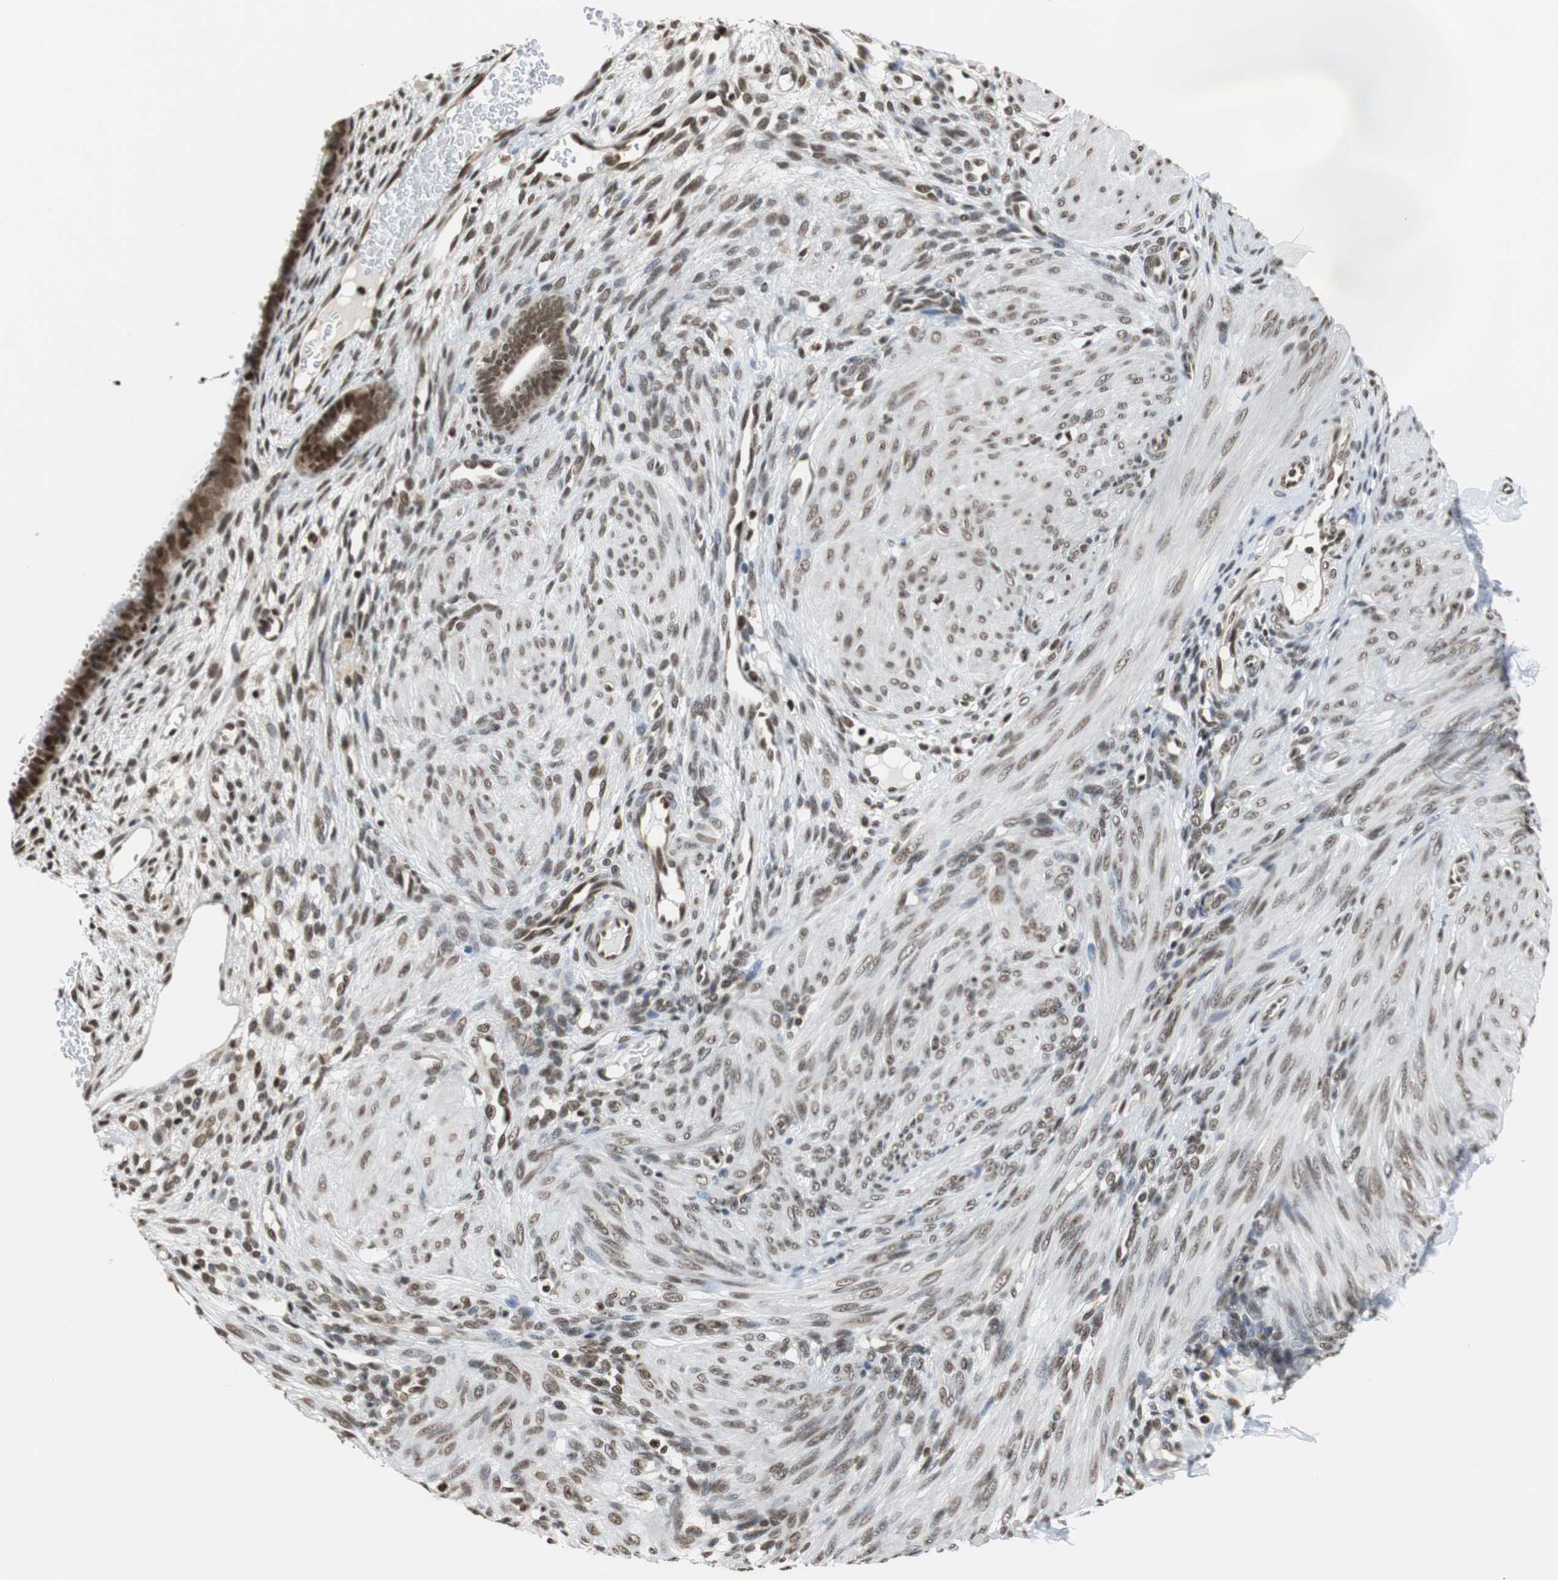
{"staining": {"intensity": "moderate", "quantity": ">75%", "location": "nuclear"}, "tissue": "endometrium", "cell_type": "Cells in endometrial stroma", "image_type": "normal", "snomed": [{"axis": "morphology", "description": "Normal tissue, NOS"}, {"axis": "topography", "description": "Endometrium"}], "caption": "Immunohistochemistry (IHC) image of unremarkable endometrium: endometrium stained using IHC displays medium levels of moderate protein expression localized specifically in the nuclear of cells in endometrial stroma, appearing as a nuclear brown color.", "gene": "REST", "patient": {"sex": "female", "age": 72}}